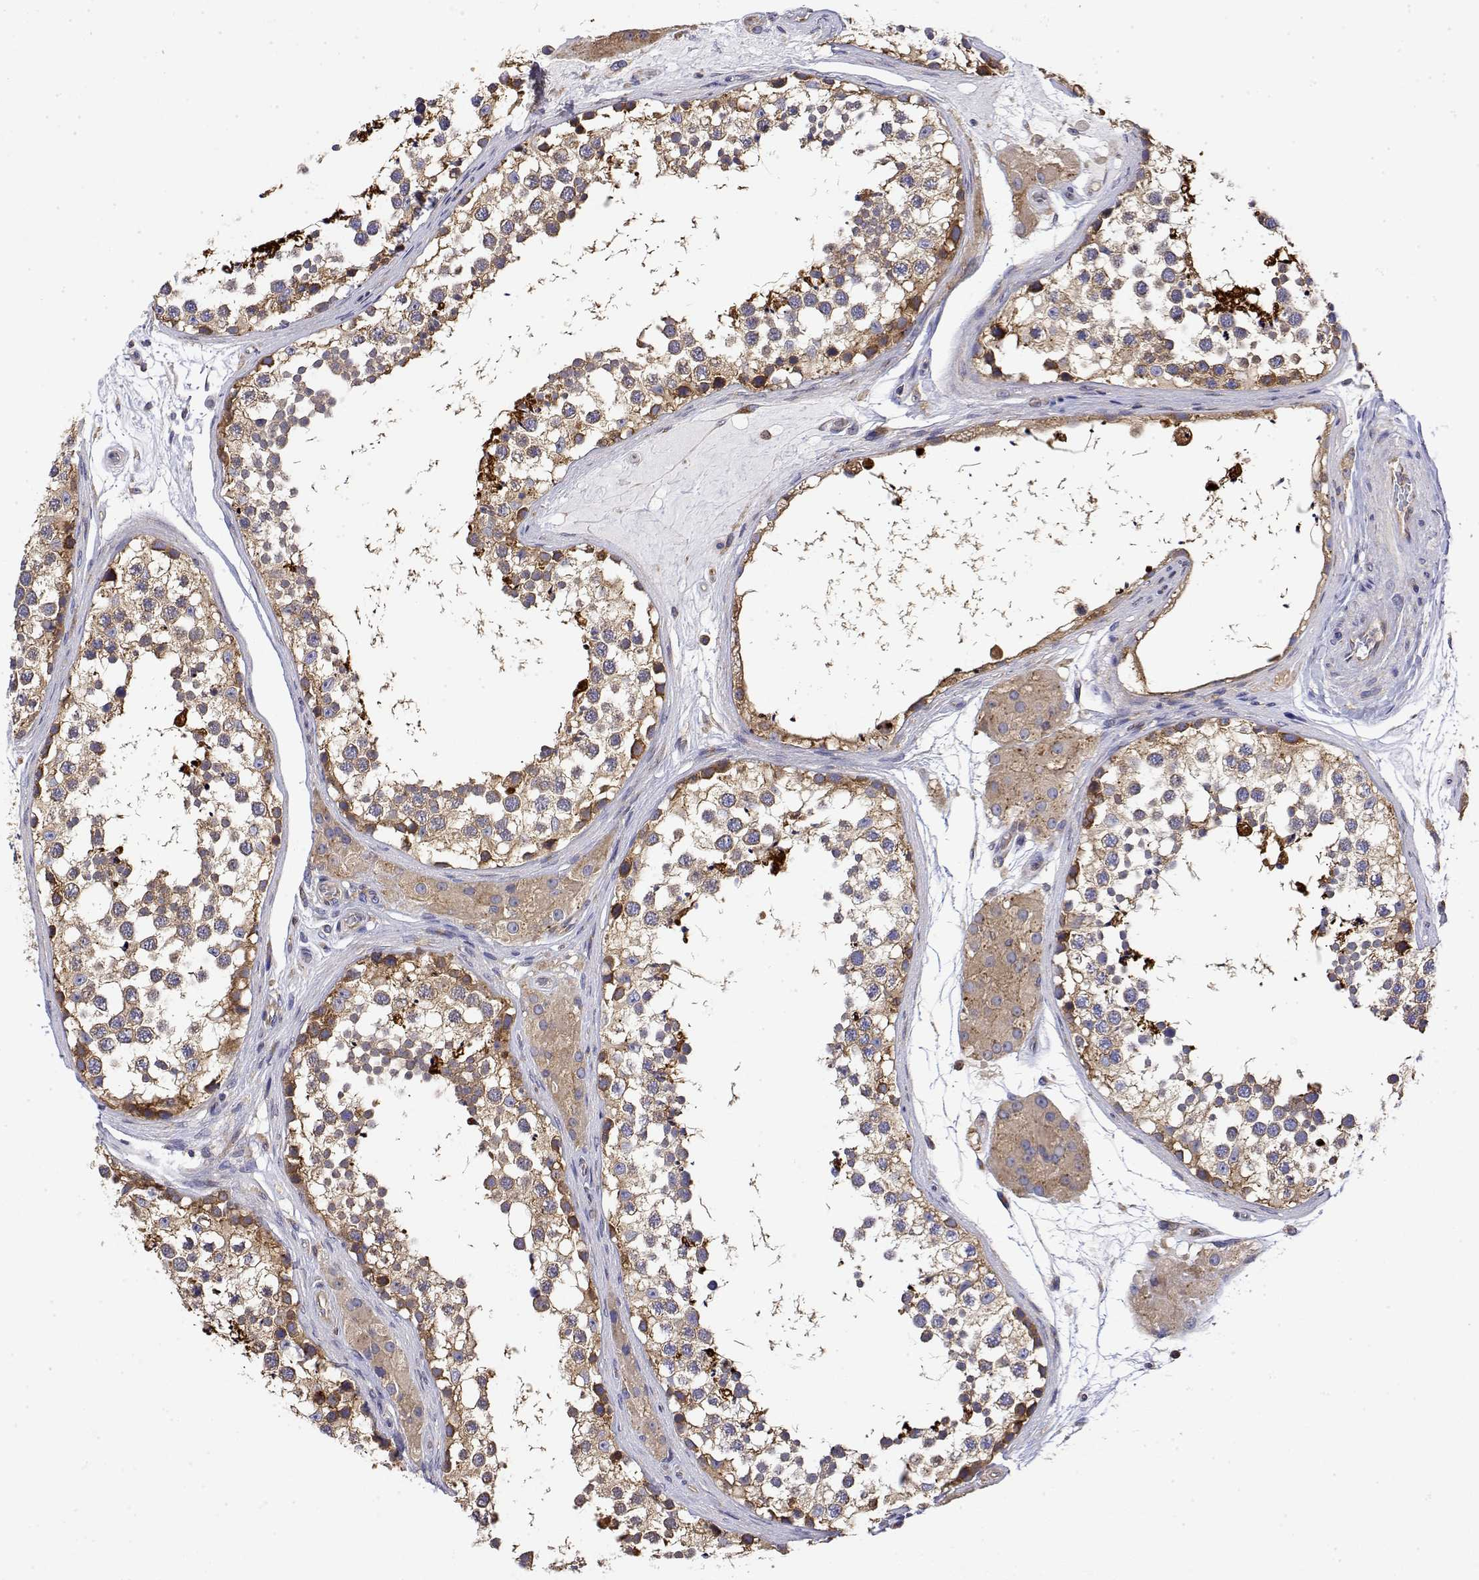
{"staining": {"intensity": "strong", "quantity": "<25%", "location": "cytoplasmic/membranous"}, "tissue": "testis", "cell_type": "Cells in seminiferous ducts", "image_type": "normal", "snomed": [{"axis": "morphology", "description": "Normal tissue, NOS"}, {"axis": "morphology", "description": "Seminoma, NOS"}, {"axis": "topography", "description": "Testis"}], "caption": "Testis stained with IHC shows strong cytoplasmic/membranous expression in approximately <25% of cells in seminiferous ducts.", "gene": "EEF1G", "patient": {"sex": "male", "age": 65}}